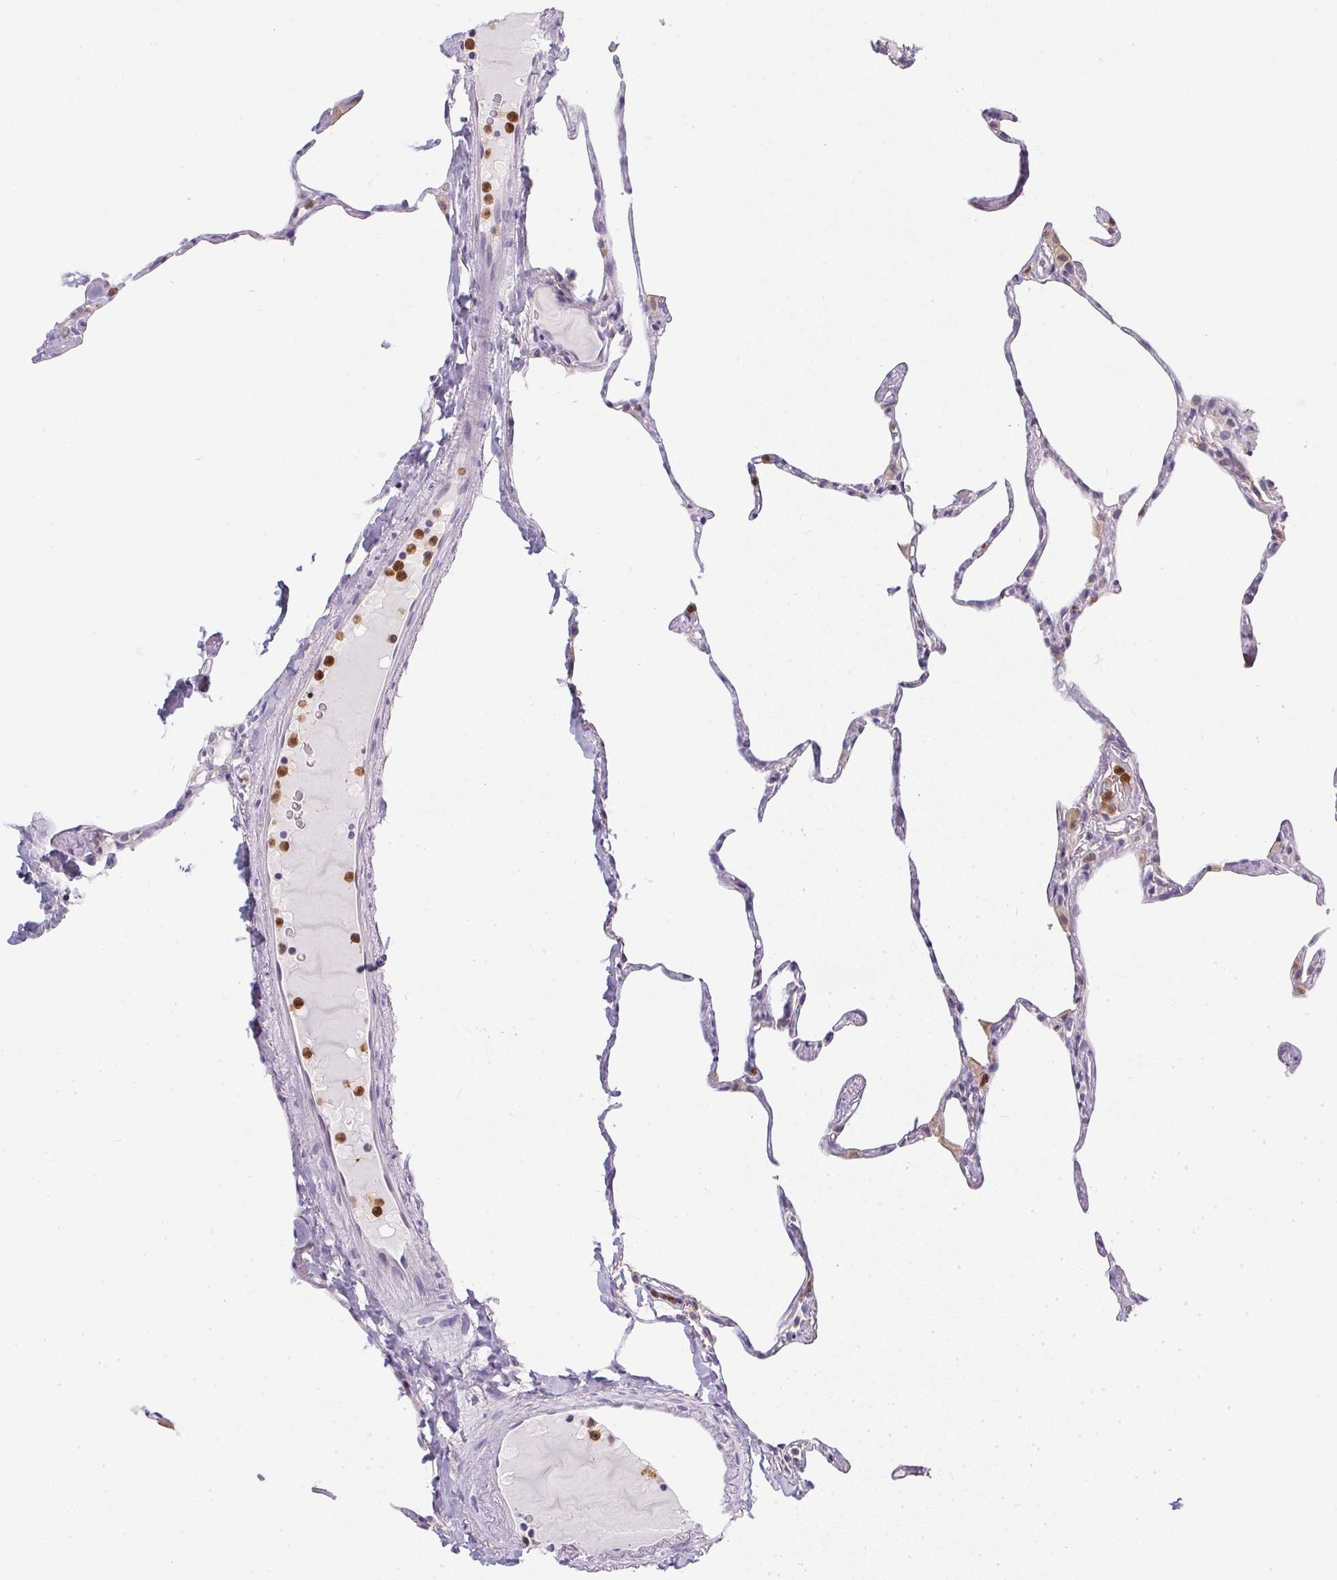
{"staining": {"intensity": "negative", "quantity": "none", "location": "none"}, "tissue": "lung", "cell_type": "Alveolar cells", "image_type": "normal", "snomed": [{"axis": "morphology", "description": "Normal tissue, NOS"}, {"axis": "topography", "description": "Lung"}], "caption": "This photomicrograph is of benign lung stained with immunohistochemistry (IHC) to label a protein in brown with the nuclei are counter-stained blue. There is no expression in alveolar cells. Nuclei are stained in blue.", "gene": "DNAJC5G", "patient": {"sex": "male", "age": 65}}